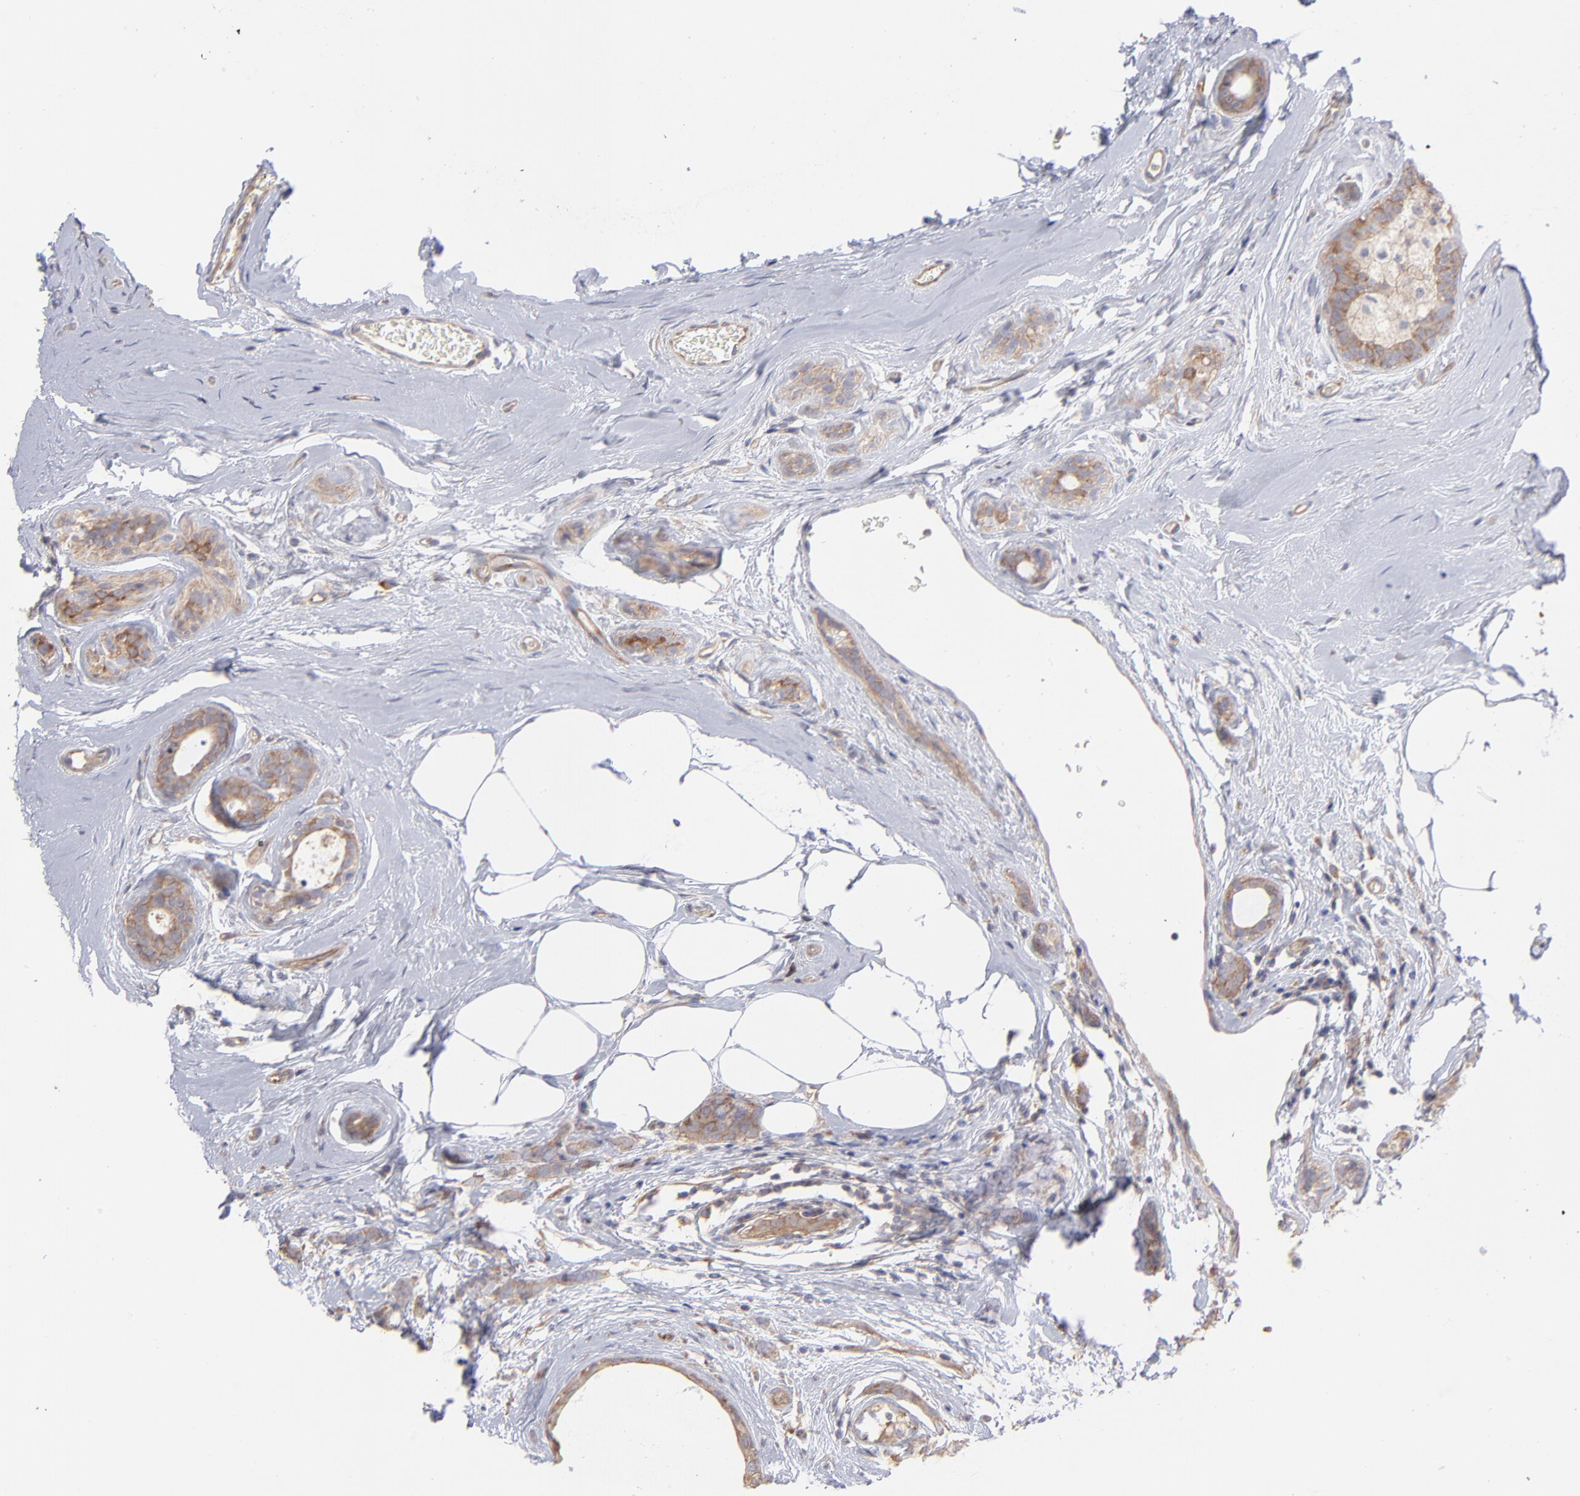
{"staining": {"intensity": "weak", "quantity": "<25%", "location": "cytoplasmic/membranous"}, "tissue": "breast cancer", "cell_type": "Tumor cells", "image_type": "cancer", "snomed": [{"axis": "morphology", "description": "Lobular carcinoma"}, {"axis": "topography", "description": "Breast"}], "caption": "Immunohistochemistry image of neoplastic tissue: human breast cancer (lobular carcinoma) stained with DAB (3,3'-diaminobenzidine) exhibits no significant protein staining in tumor cells.", "gene": "RPLP0", "patient": {"sex": "female", "age": 60}}